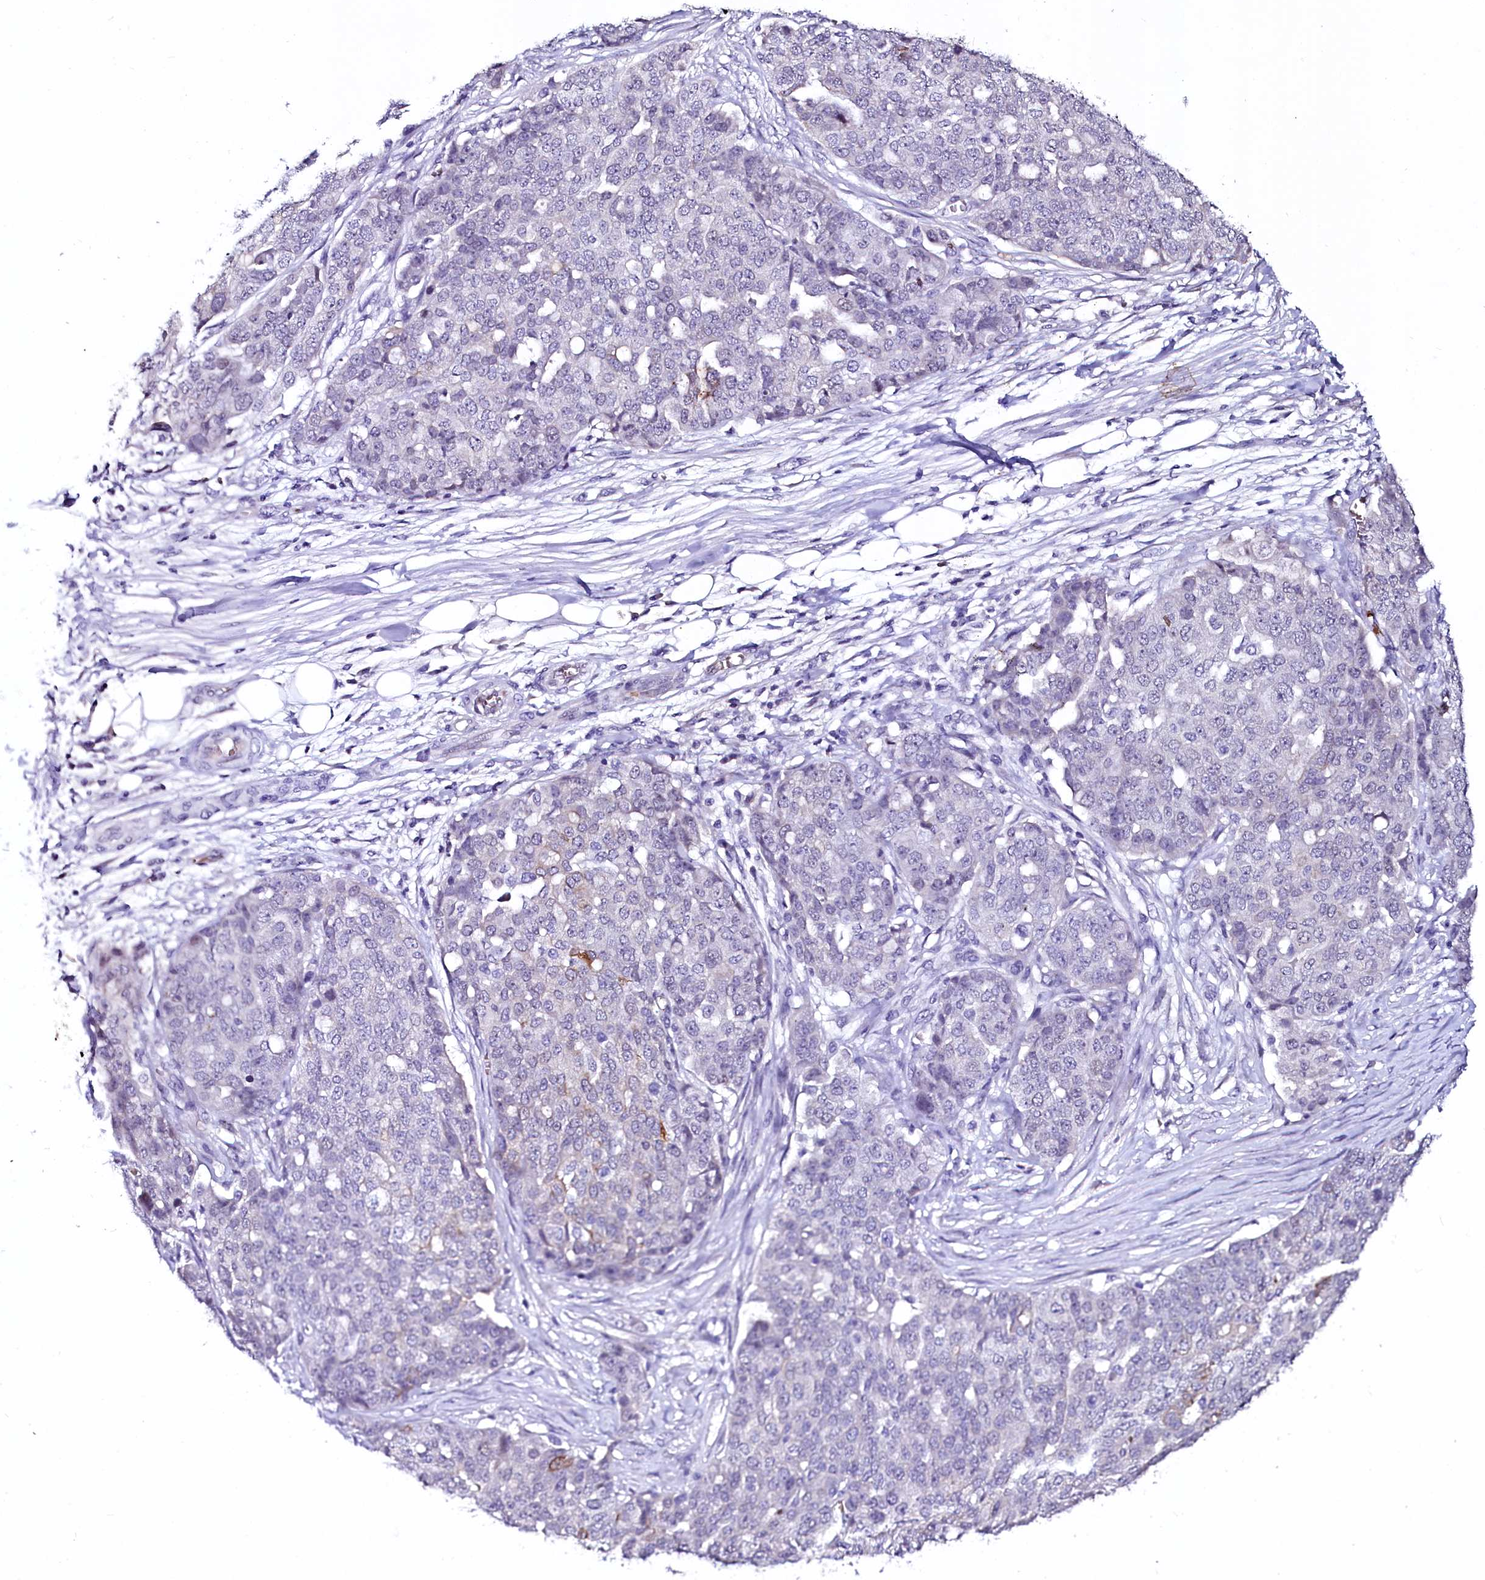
{"staining": {"intensity": "negative", "quantity": "none", "location": "none"}, "tissue": "ovarian cancer", "cell_type": "Tumor cells", "image_type": "cancer", "snomed": [{"axis": "morphology", "description": "Cystadenocarcinoma, serous, NOS"}, {"axis": "topography", "description": "Soft tissue"}, {"axis": "topography", "description": "Ovary"}], "caption": "Ovarian cancer was stained to show a protein in brown. There is no significant positivity in tumor cells. Brightfield microscopy of immunohistochemistry (IHC) stained with DAB (brown) and hematoxylin (blue), captured at high magnification.", "gene": "CTDSPL2", "patient": {"sex": "female", "age": 57}}